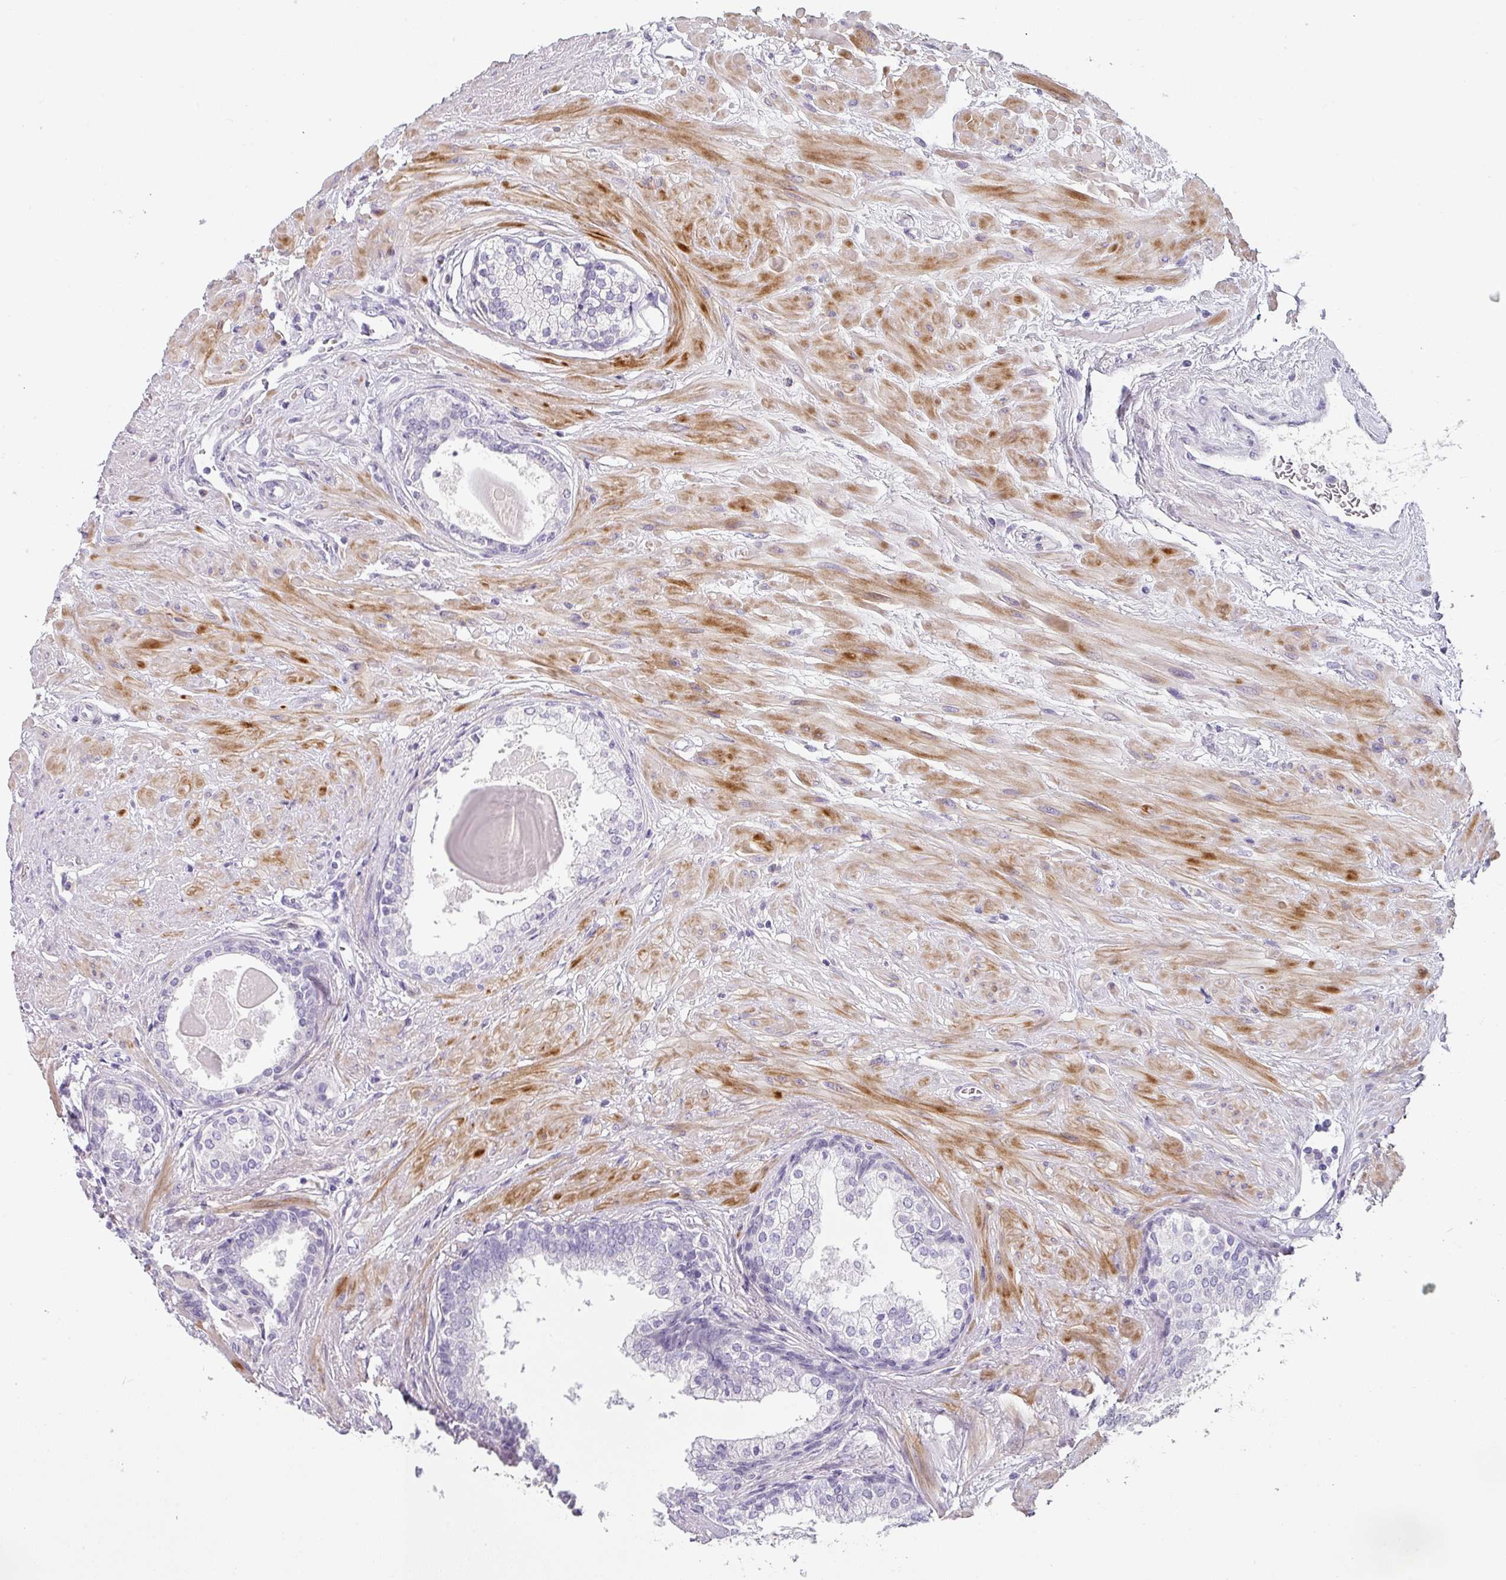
{"staining": {"intensity": "negative", "quantity": "none", "location": "none"}, "tissue": "prostate", "cell_type": "Glandular cells", "image_type": "normal", "snomed": [{"axis": "morphology", "description": "Normal tissue, NOS"}, {"axis": "topography", "description": "Prostate"}], "caption": "IHC micrograph of normal prostate stained for a protein (brown), which exhibits no positivity in glandular cells.", "gene": "BTLA", "patient": {"sex": "male", "age": 57}}